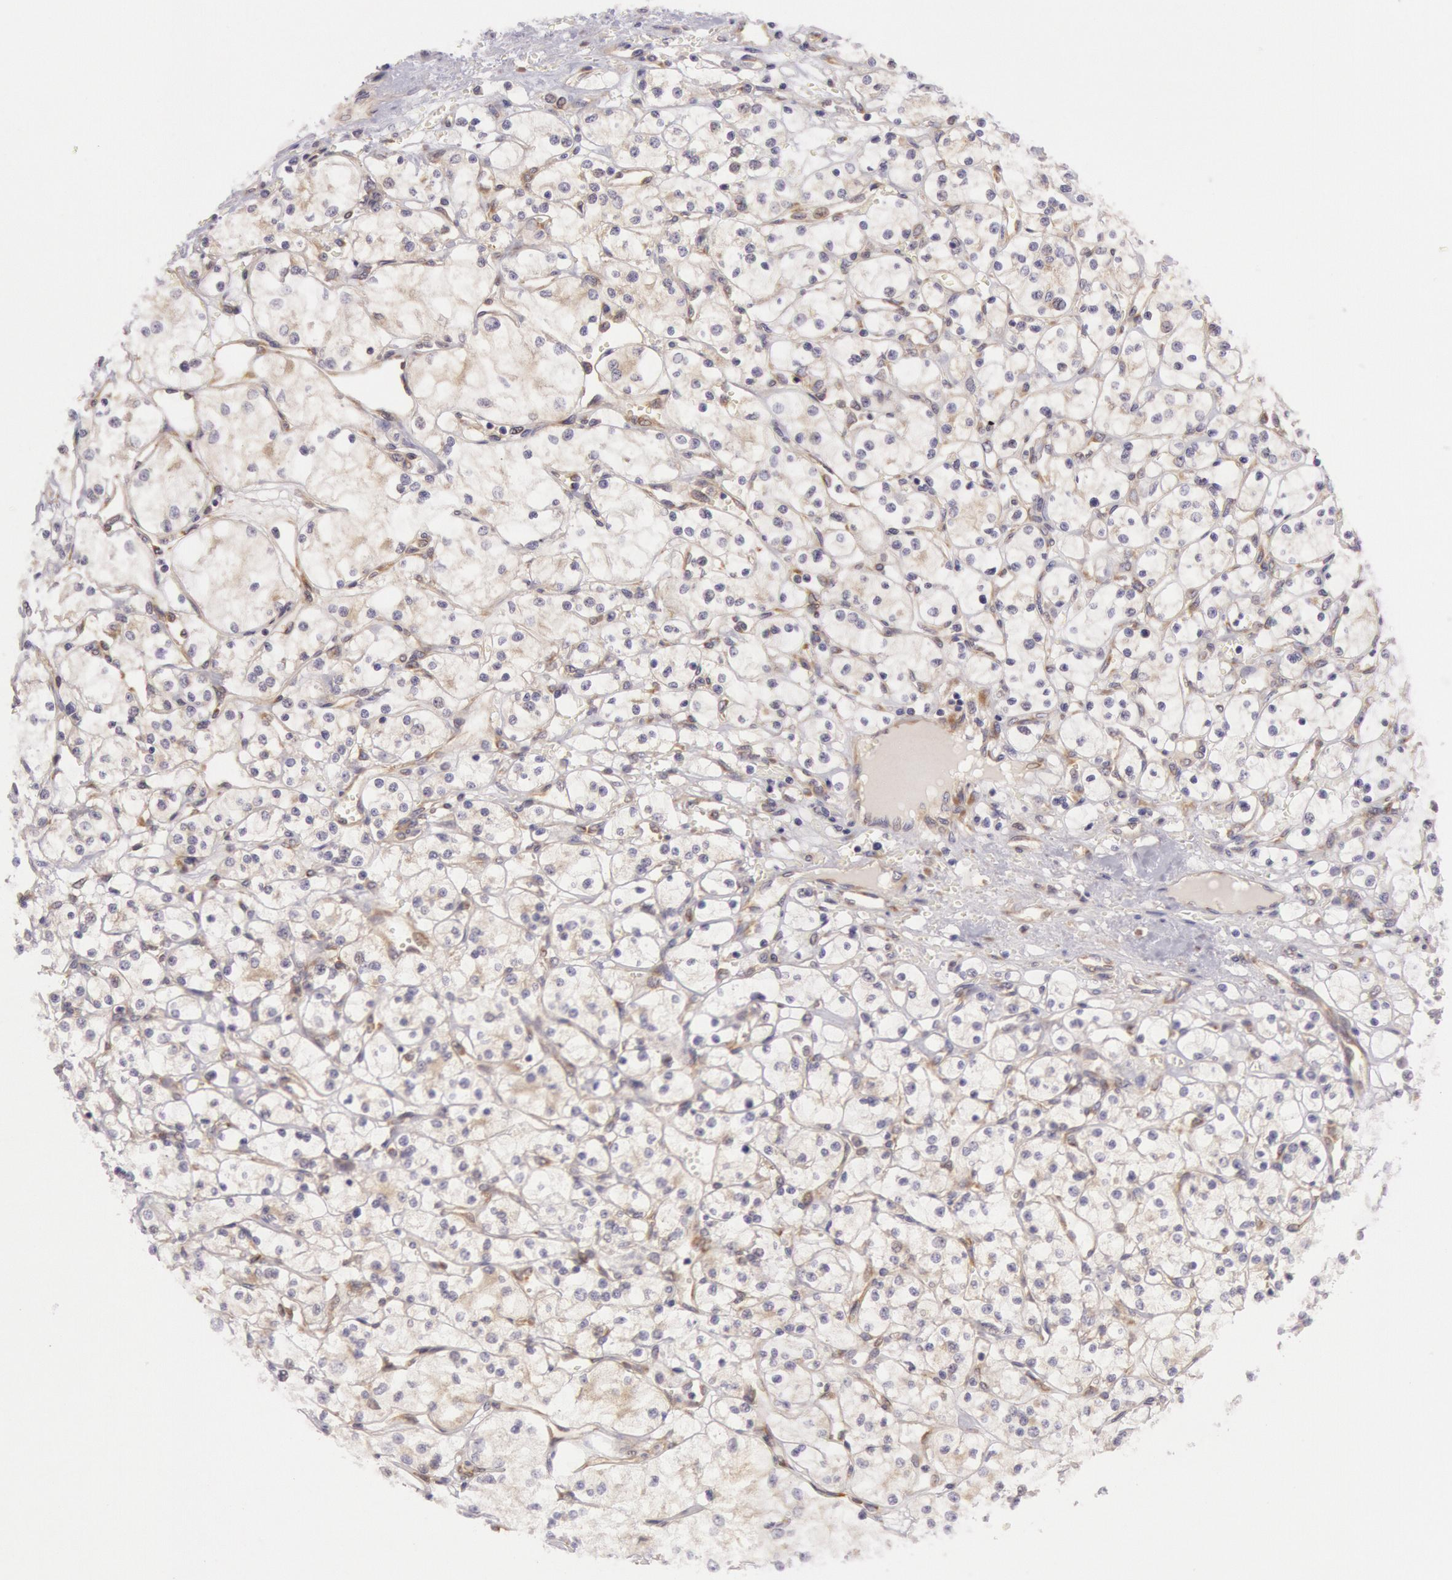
{"staining": {"intensity": "weak", "quantity": "<25%", "location": "cytoplasmic/membranous"}, "tissue": "renal cancer", "cell_type": "Tumor cells", "image_type": "cancer", "snomed": [{"axis": "morphology", "description": "Adenocarcinoma, NOS"}, {"axis": "topography", "description": "Kidney"}], "caption": "Protein analysis of renal cancer (adenocarcinoma) reveals no significant expression in tumor cells.", "gene": "CHUK", "patient": {"sex": "male", "age": 61}}